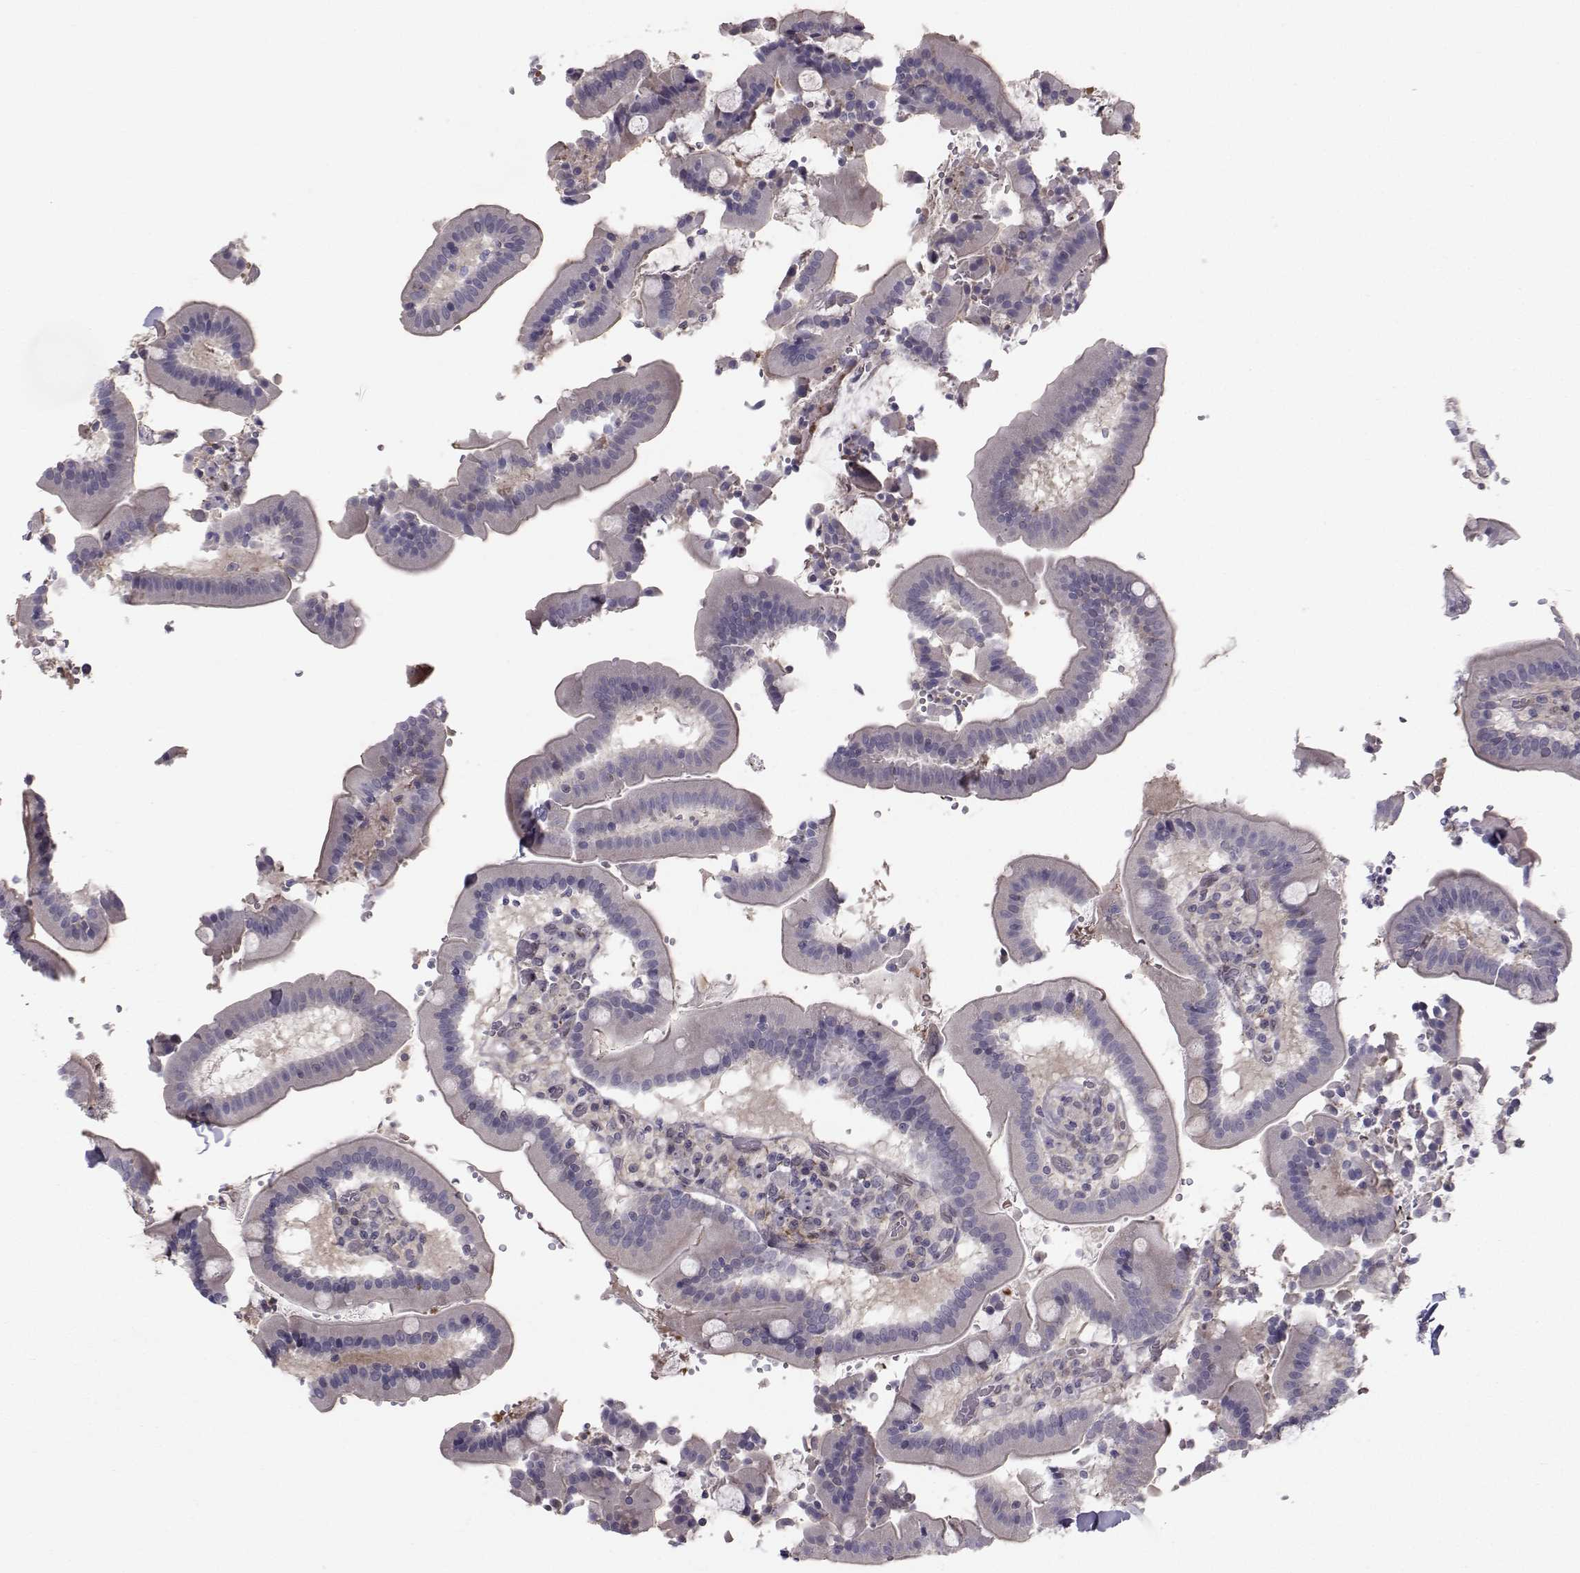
{"staining": {"intensity": "strong", "quantity": "25%-75%", "location": "cytoplasmic/membranous"}, "tissue": "duodenum", "cell_type": "Glandular cells", "image_type": "normal", "snomed": [{"axis": "morphology", "description": "Normal tissue, NOS"}, {"axis": "topography", "description": "Duodenum"}], "caption": "This histopathology image reveals benign duodenum stained with IHC to label a protein in brown. The cytoplasmic/membranous of glandular cells show strong positivity for the protein. Nuclei are counter-stained blue.", "gene": "HSP90AB1", "patient": {"sex": "female", "age": 62}}